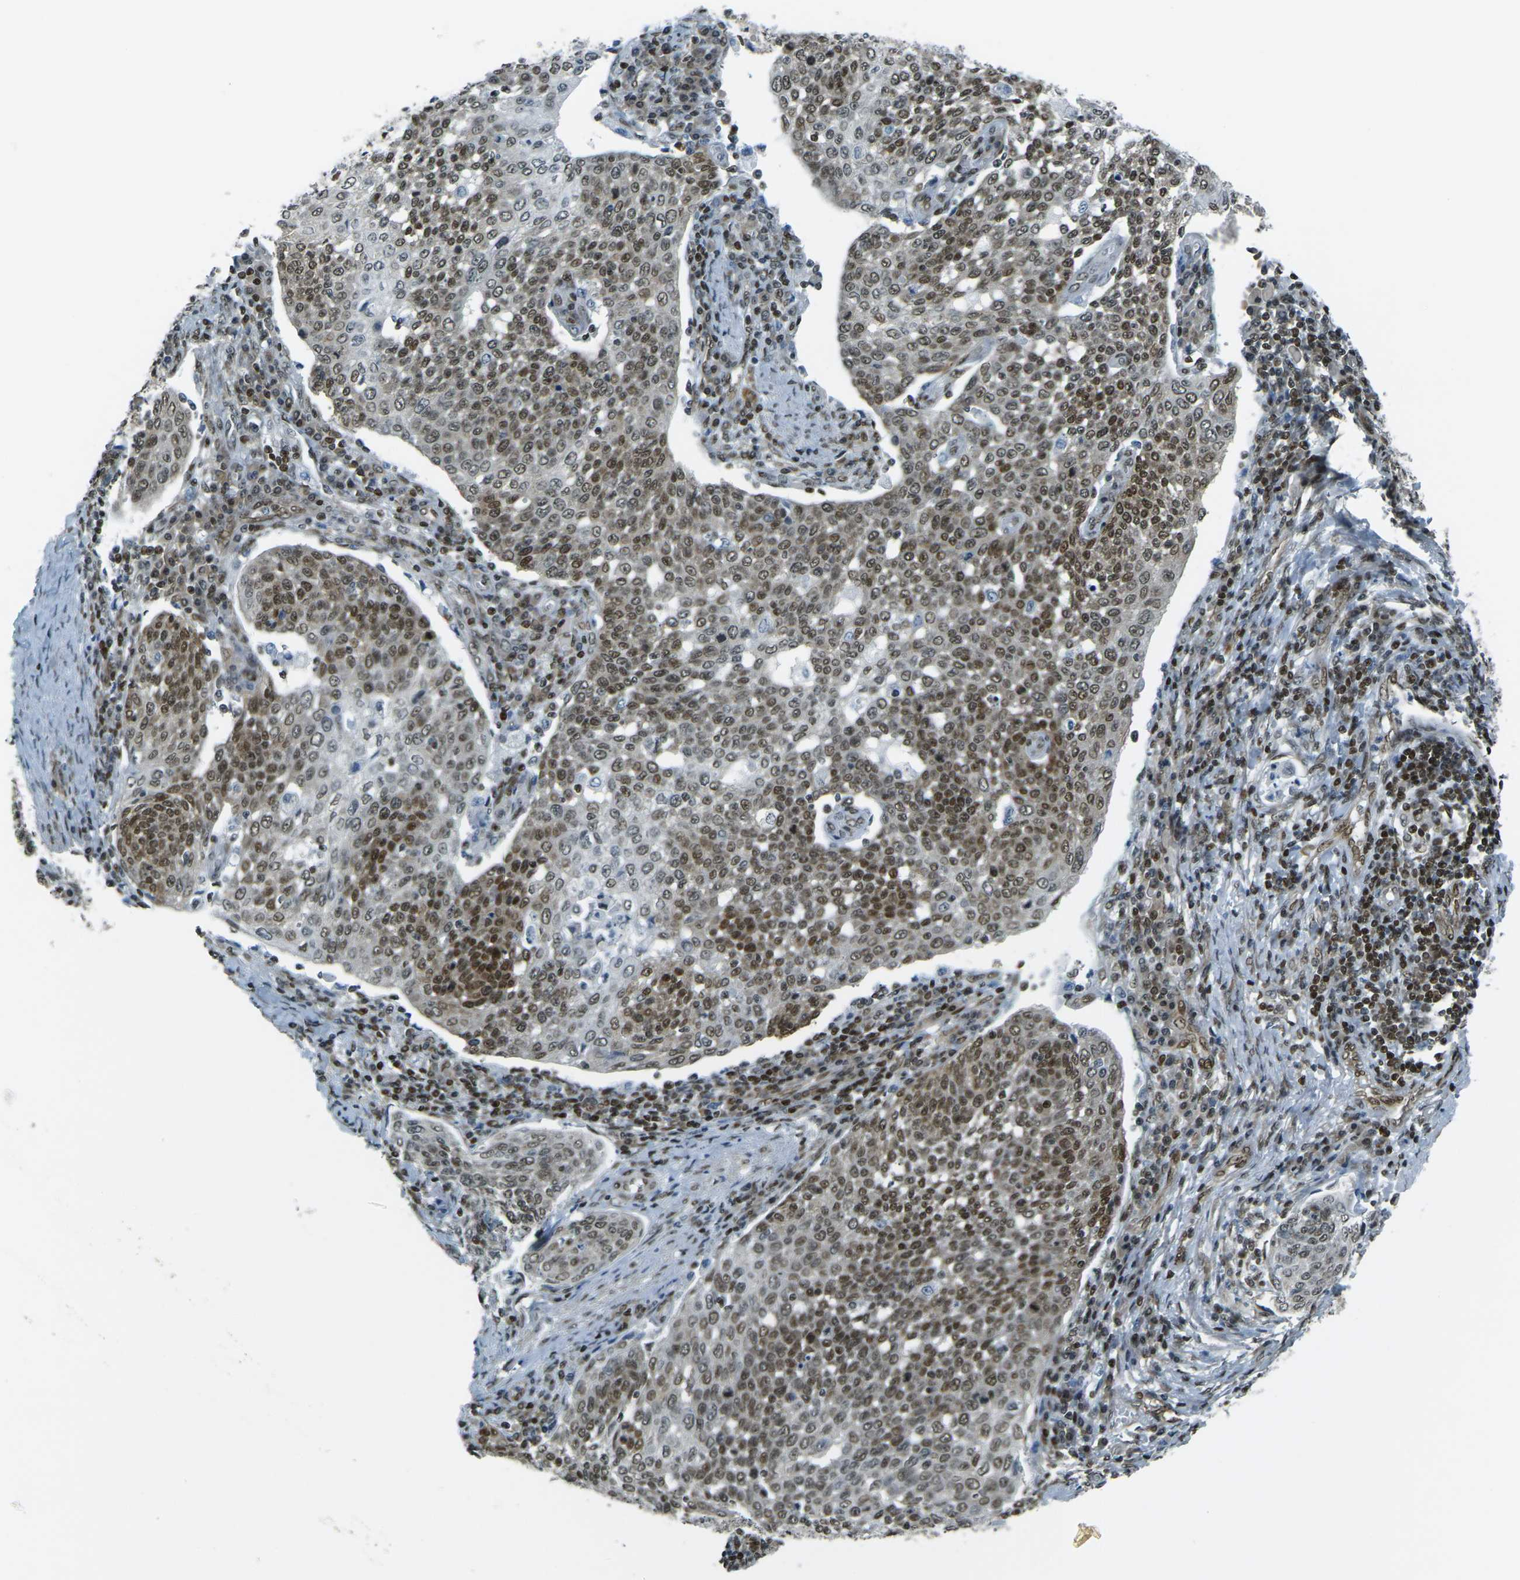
{"staining": {"intensity": "moderate", "quantity": ">75%", "location": "nuclear"}, "tissue": "cervical cancer", "cell_type": "Tumor cells", "image_type": "cancer", "snomed": [{"axis": "morphology", "description": "Squamous cell carcinoma, NOS"}, {"axis": "topography", "description": "Cervix"}], "caption": "Cervical cancer (squamous cell carcinoma) stained with a protein marker shows moderate staining in tumor cells.", "gene": "NHEJ1", "patient": {"sex": "female", "age": 34}}